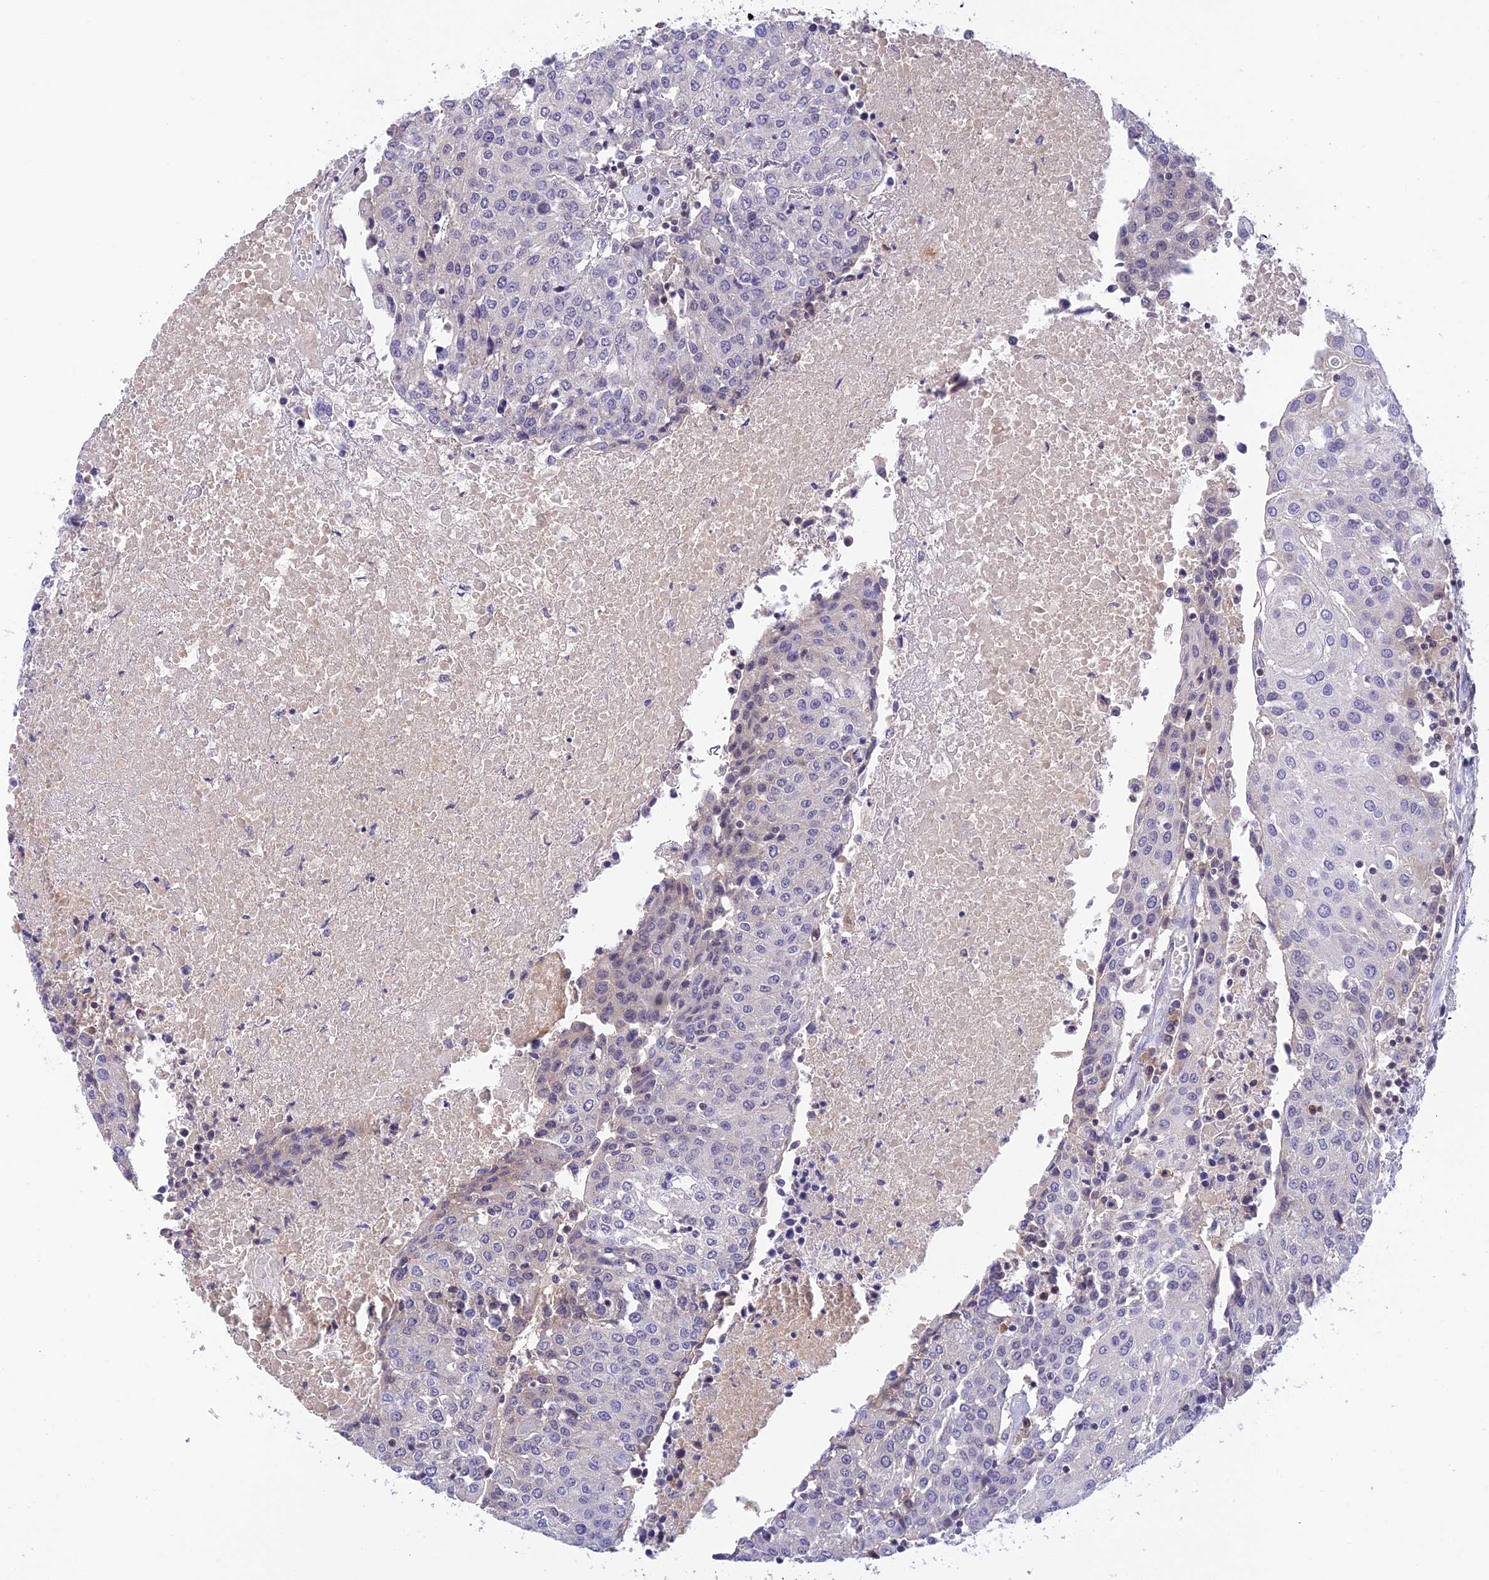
{"staining": {"intensity": "negative", "quantity": "none", "location": "none"}, "tissue": "urothelial cancer", "cell_type": "Tumor cells", "image_type": "cancer", "snomed": [{"axis": "morphology", "description": "Urothelial carcinoma, High grade"}, {"axis": "topography", "description": "Urinary bladder"}], "caption": "Immunohistochemistry (IHC) histopathology image of urothelial cancer stained for a protein (brown), which displays no positivity in tumor cells.", "gene": "THAP11", "patient": {"sex": "female", "age": 85}}